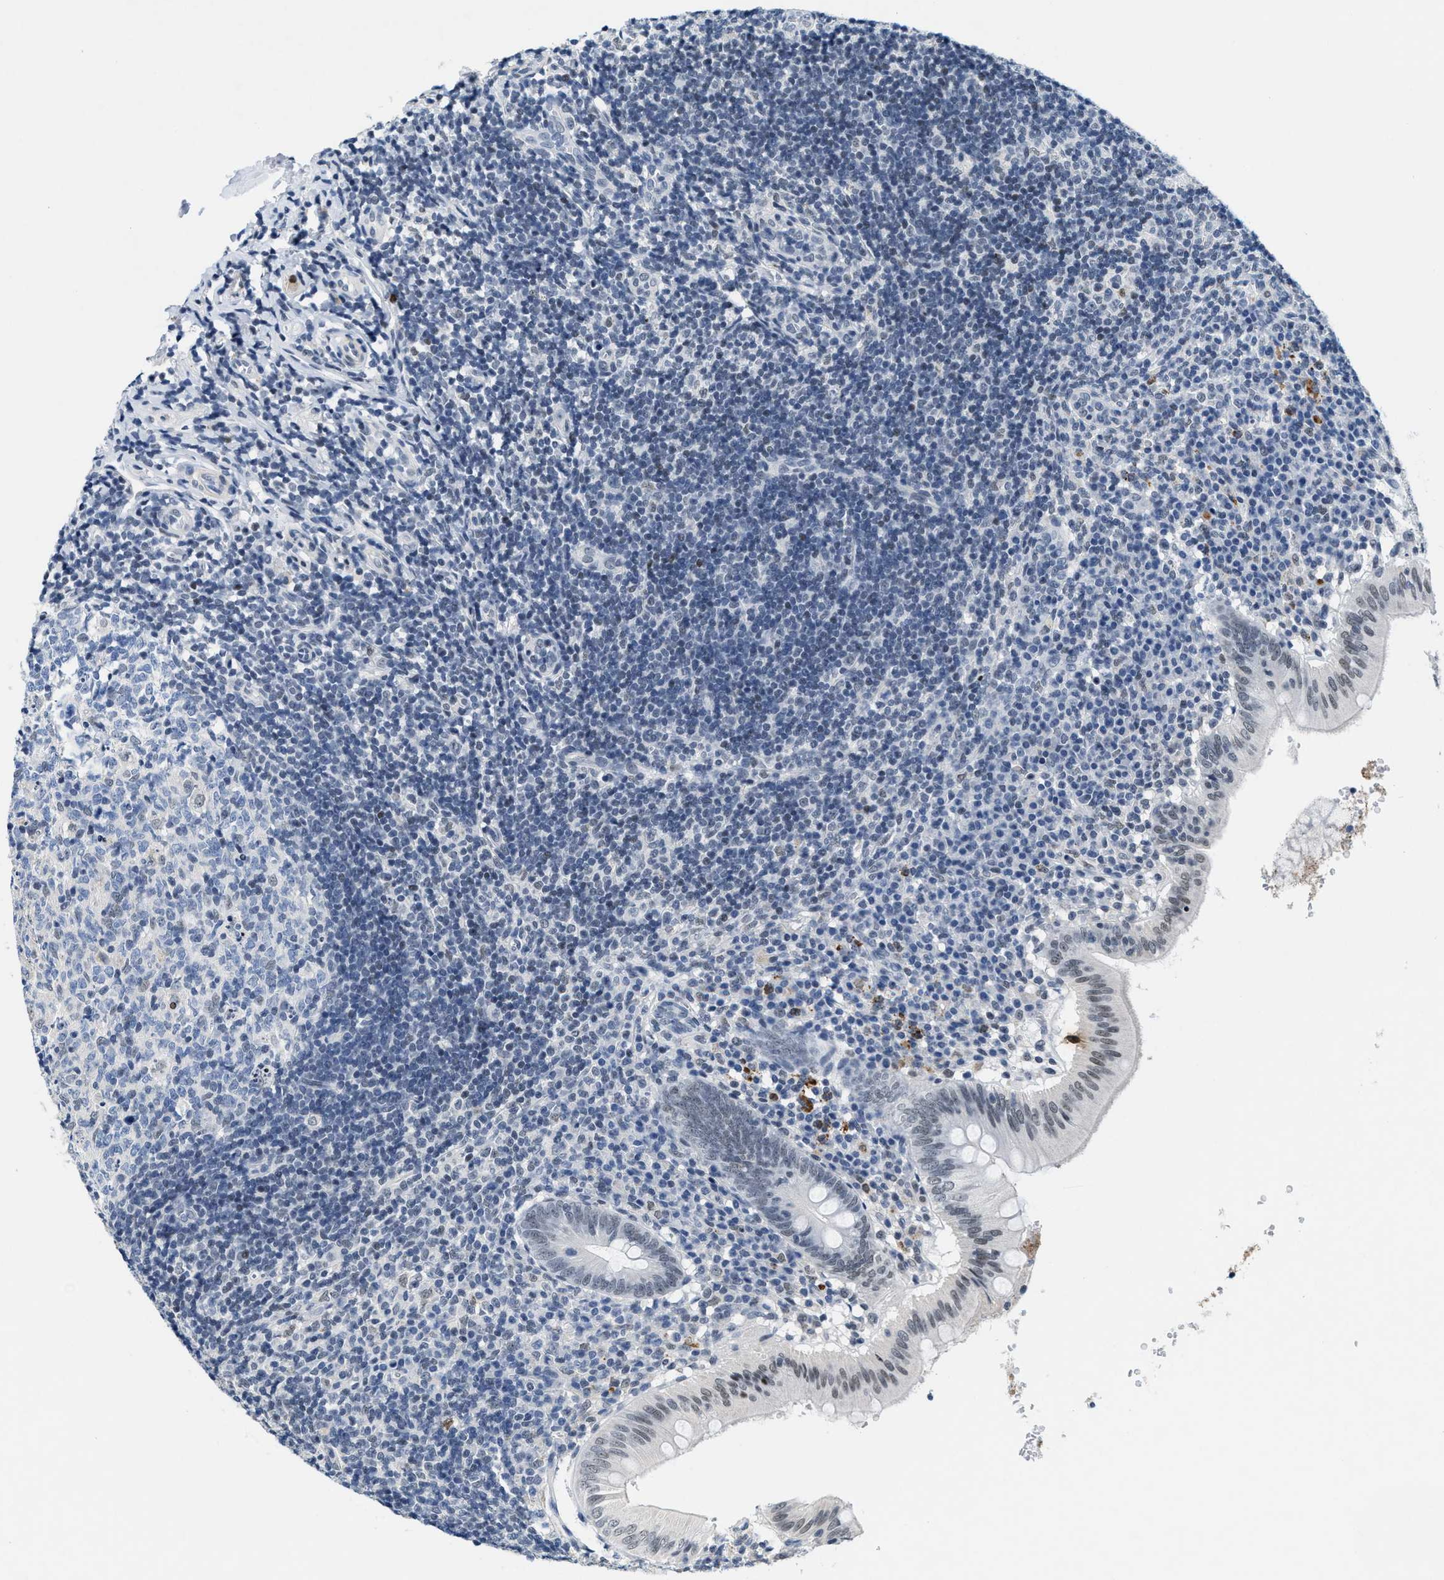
{"staining": {"intensity": "moderate", "quantity": "<25%", "location": "nuclear"}, "tissue": "appendix", "cell_type": "Glandular cells", "image_type": "normal", "snomed": [{"axis": "morphology", "description": "Normal tissue, NOS"}, {"axis": "topography", "description": "Appendix"}], "caption": "High-power microscopy captured an immunohistochemistry (IHC) photomicrograph of unremarkable appendix, revealing moderate nuclear expression in approximately <25% of glandular cells.", "gene": "SETD1B", "patient": {"sex": "male", "age": 8}}